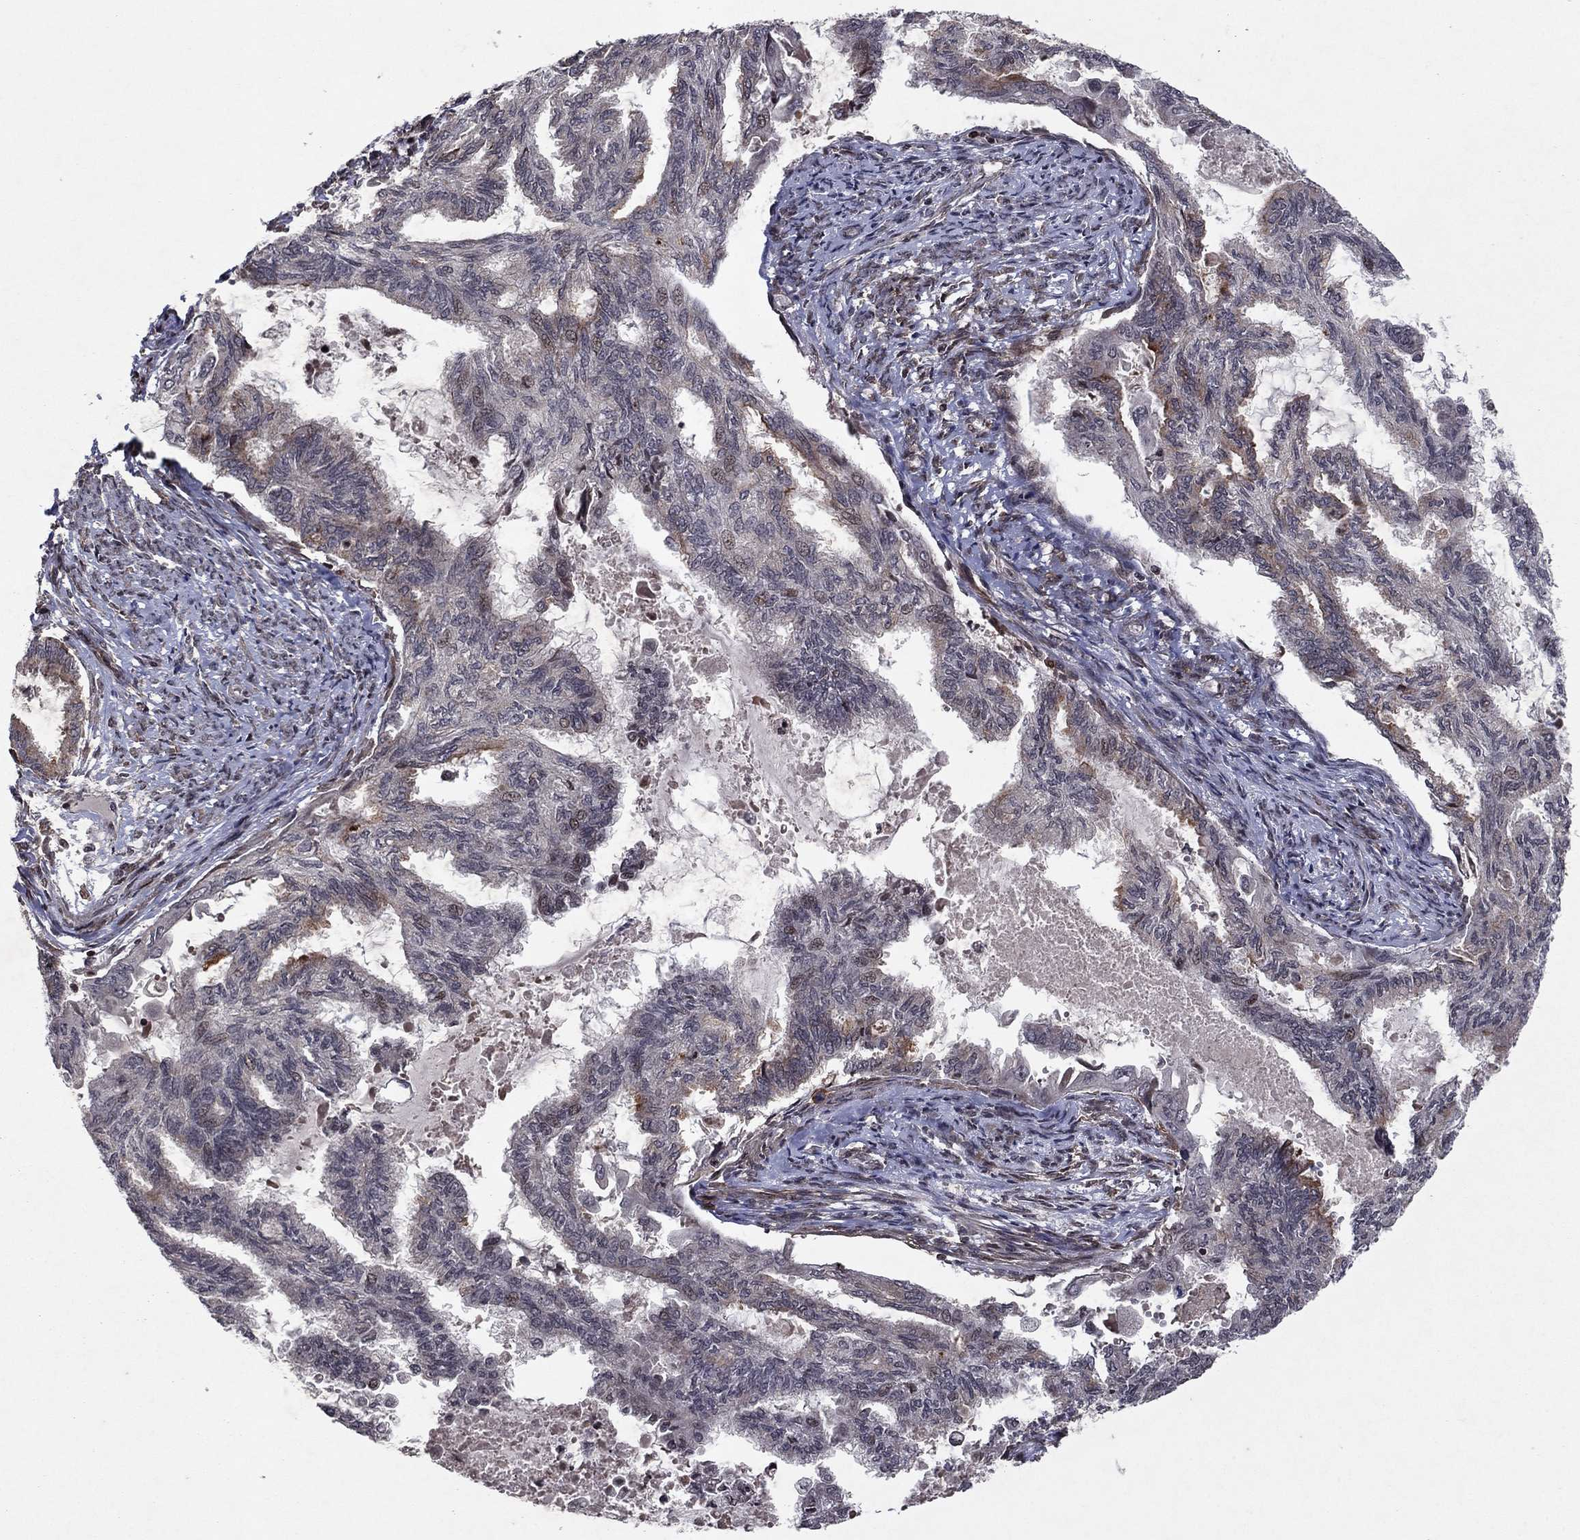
{"staining": {"intensity": "negative", "quantity": "none", "location": "none"}, "tissue": "endometrial cancer", "cell_type": "Tumor cells", "image_type": "cancer", "snomed": [{"axis": "morphology", "description": "Adenocarcinoma, NOS"}, {"axis": "topography", "description": "Endometrium"}], "caption": "Endometrial adenocarcinoma was stained to show a protein in brown. There is no significant positivity in tumor cells.", "gene": "SORBS1", "patient": {"sex": "female", "age": 86}}